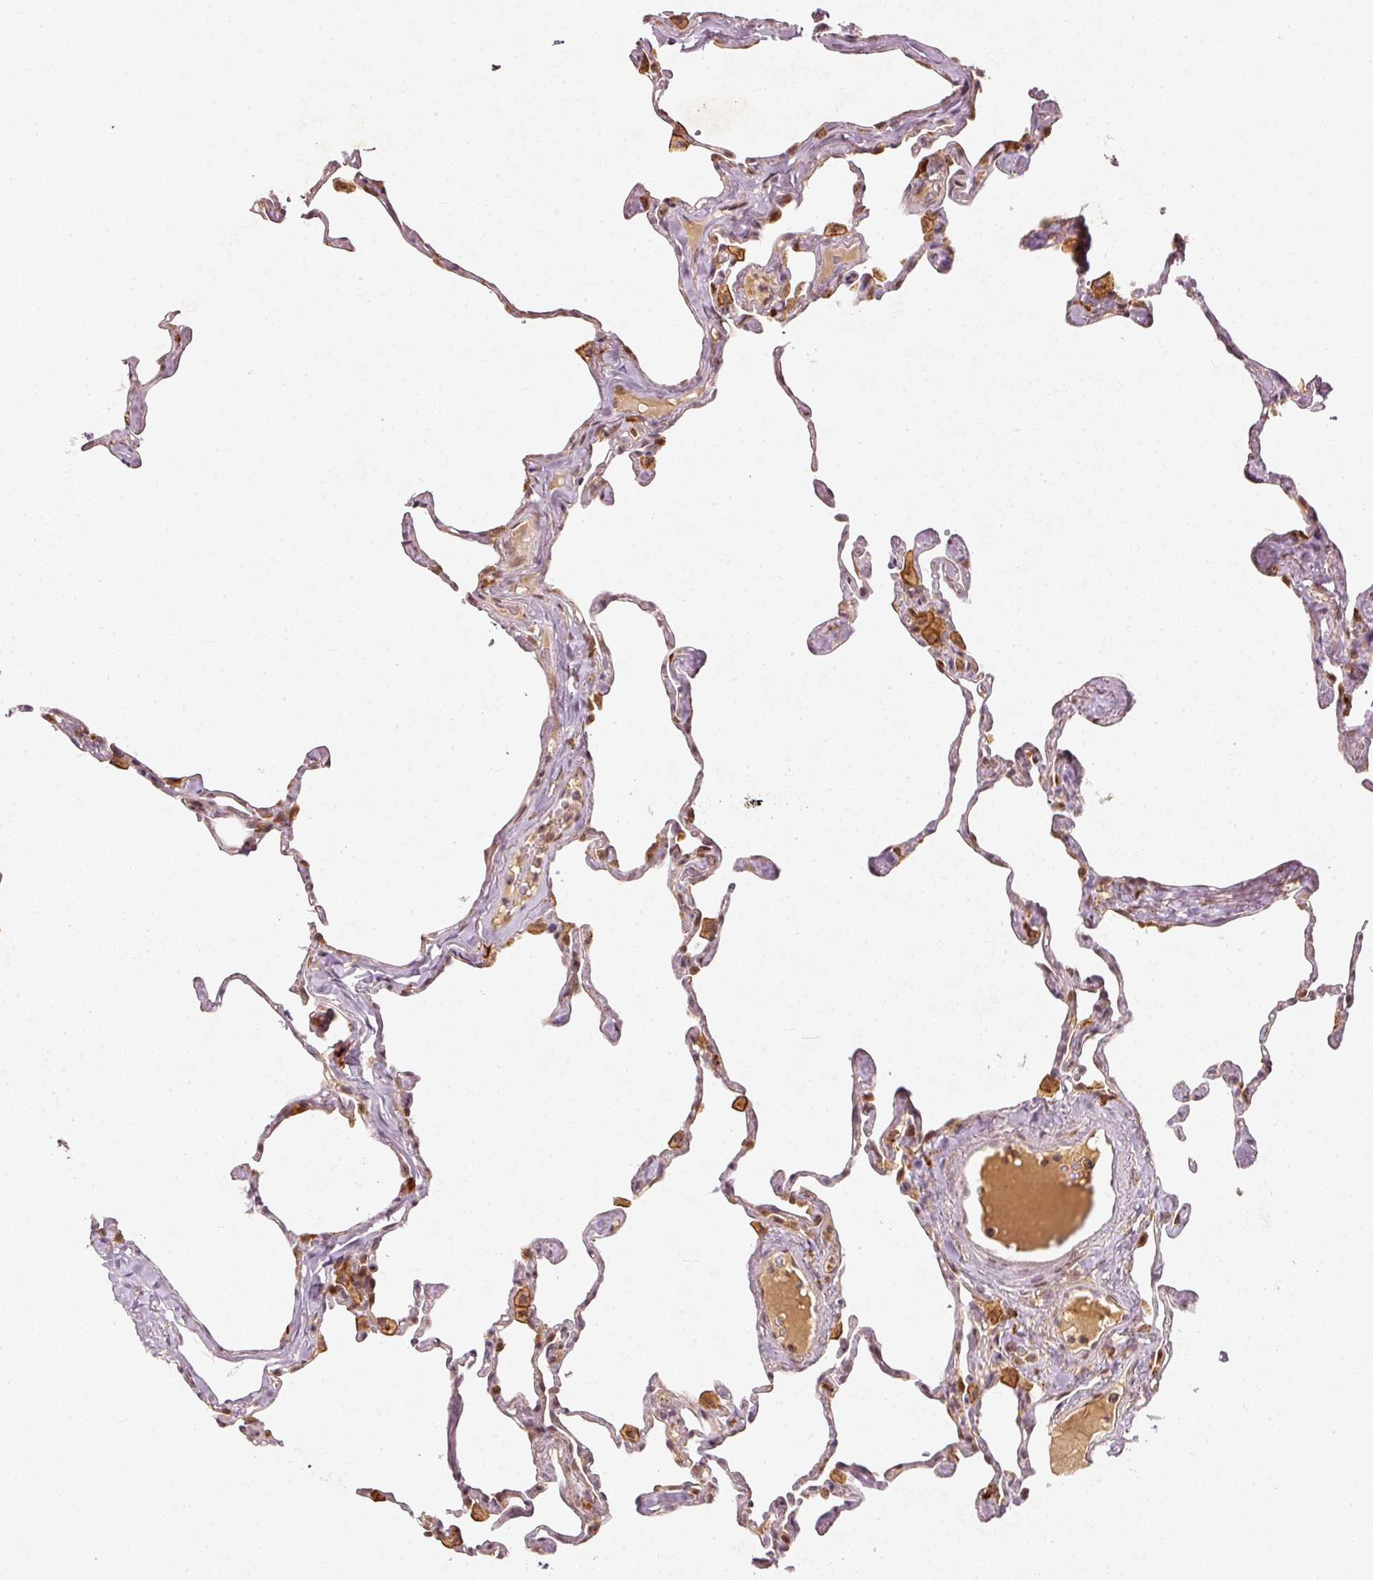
{"staining": {"intensity": "moderate", "quantity": "25%-75%", "location": "cytoplasmic/membranous"}, "tissue": "lung", "cell_type": "Alveolar cells", "image_type": "normal", "snomed": [{"axis": "morphology", "description": "Normal tissue, NOS"}, {"axis": "topography", "description": "Lung"}], "caption": "Immunohistochemistry image of normal lung: lung stained using IHC reveals medium levels of moderate protein expression localized specifically in the cytoplasmic/membranous of alveolar cells, appearing as a cytoplasmic/membranous brown color.", "gene": "ZNF580", "patient": {"sex": "male", "age": 65}}